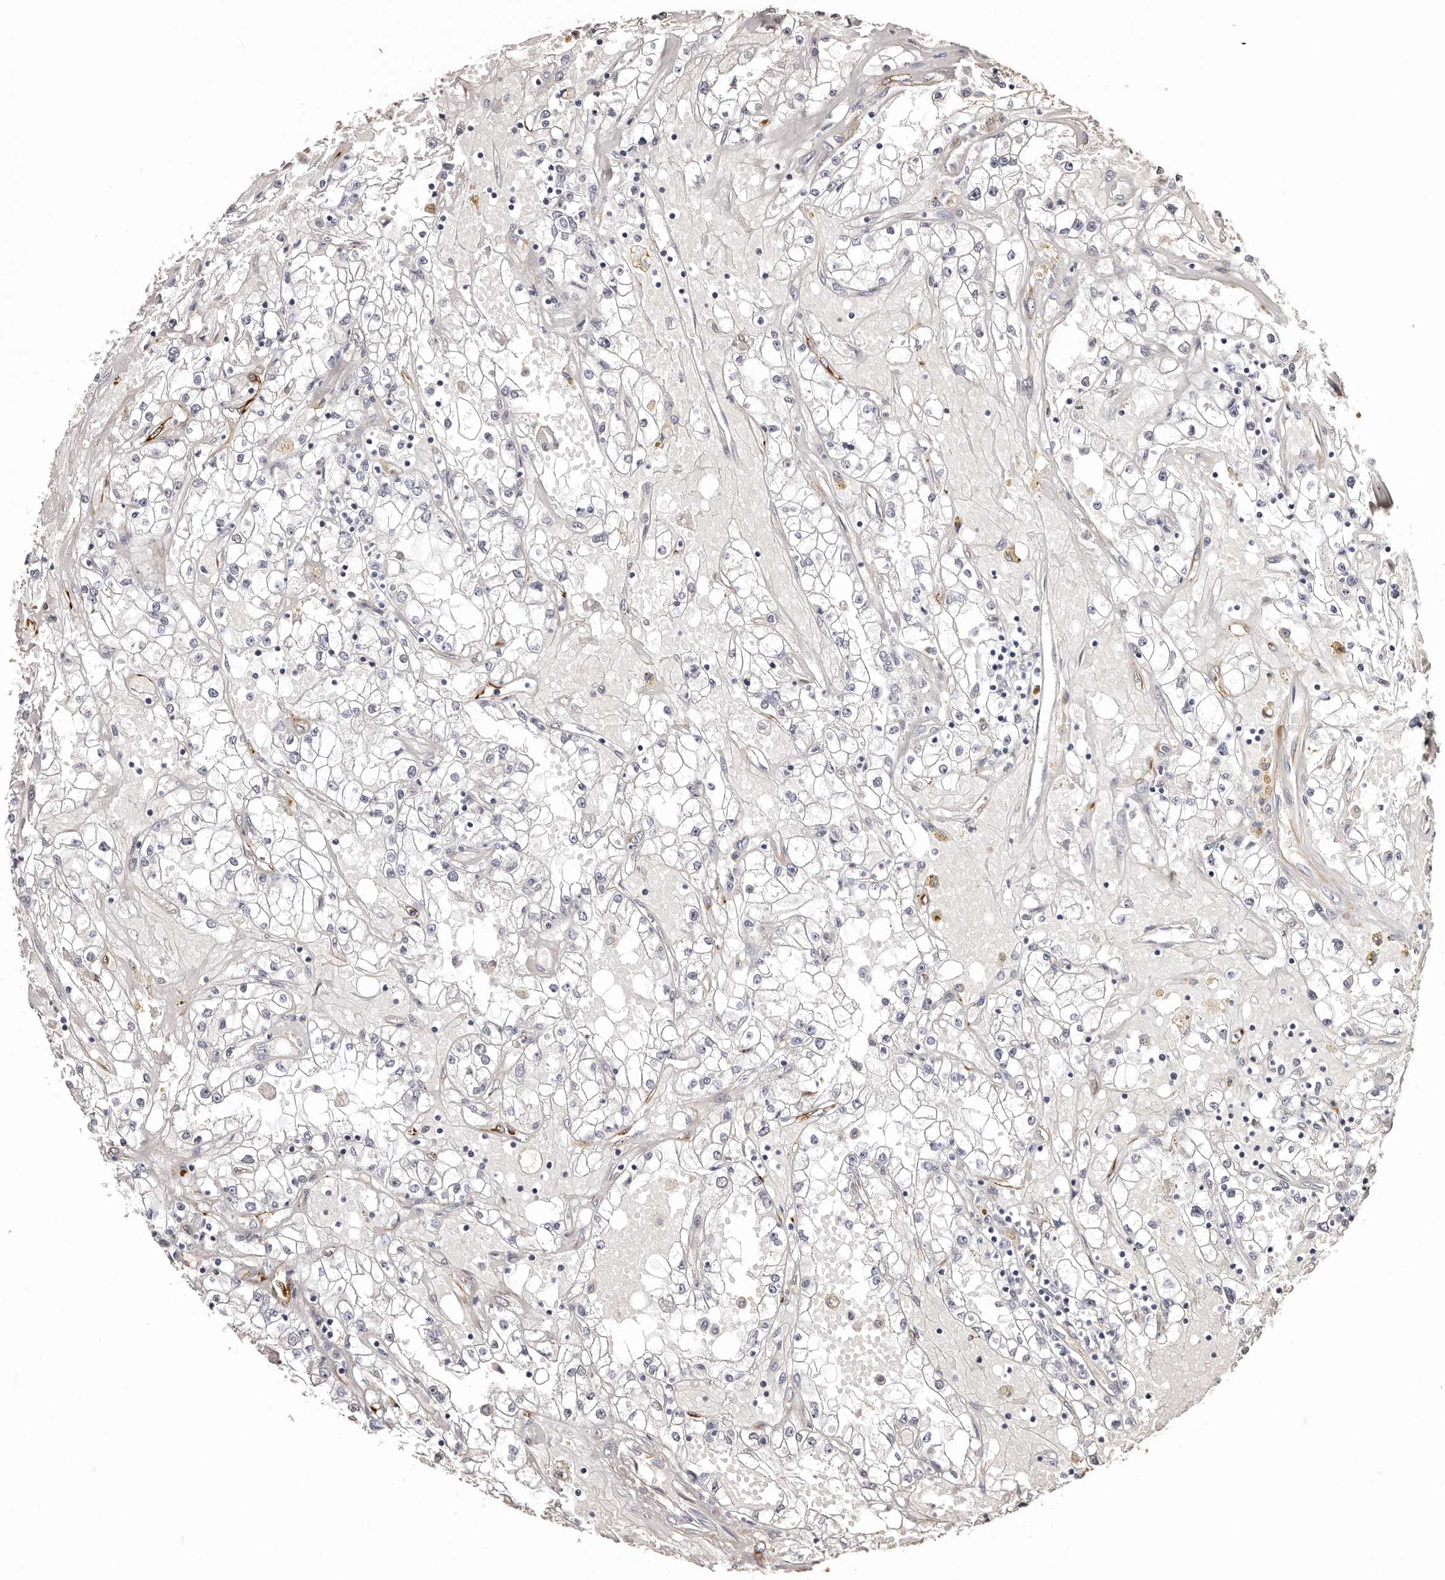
{"staining": {"intensity": "negative", "quantity": "none", "location": "none"}, "tissue": "renal cancer", "cell_type": "Tumor cells", "image_type": "cancer", "snomed": [{"axis": "morphology", "description": "Adenocarcinoma, NOS"}, {"axis": "topography", "description": "Kidney"}], "caption": "Adenocarcinoma (renal) was stained to show a protein in brown. There is no significant expression in tumor cells.", "gene": "ZNF557", "patient": {"sex": "male", "age": 56}}